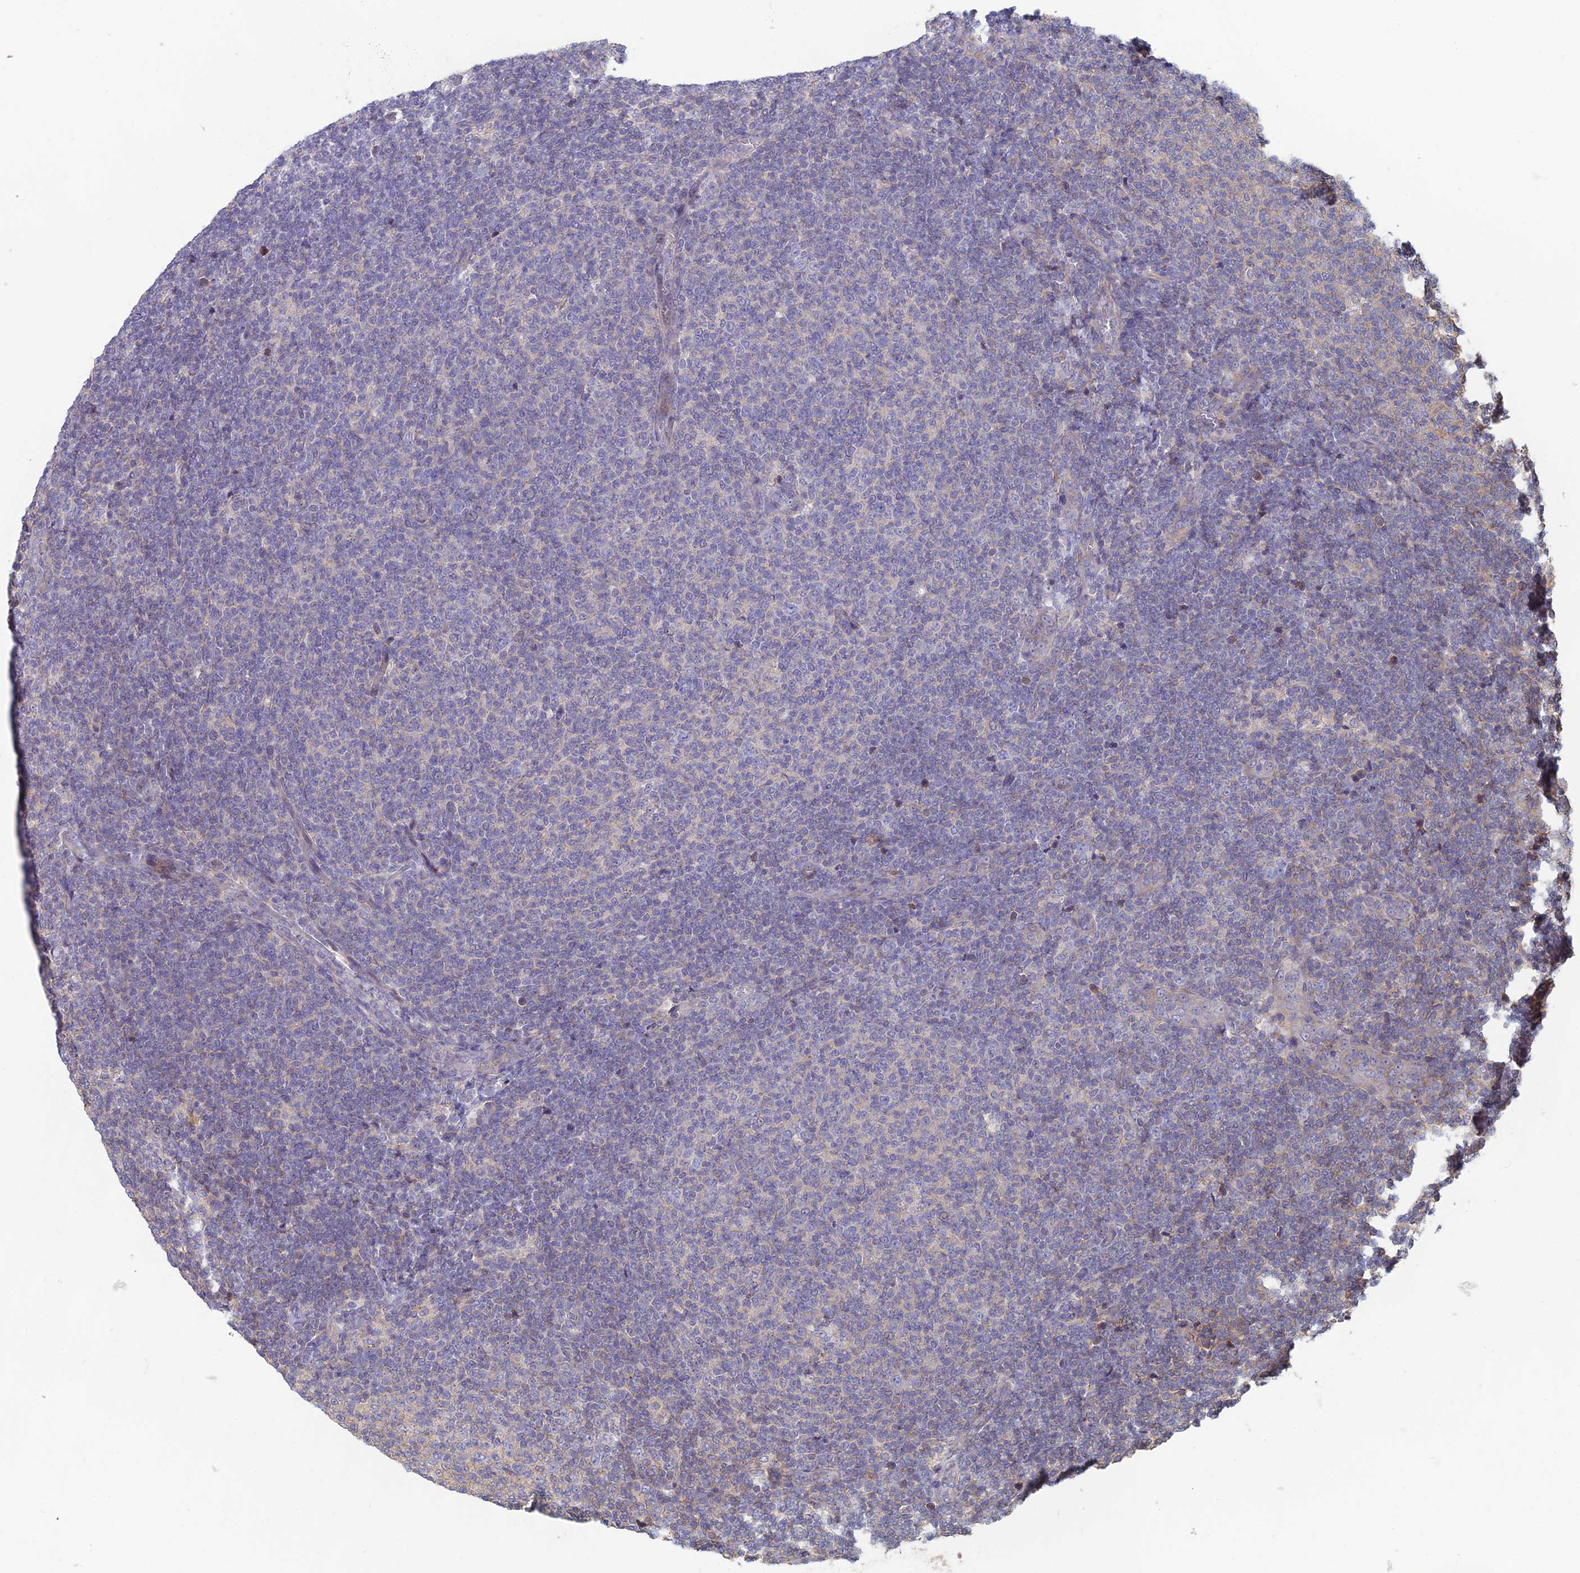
{"staining": {"intensity": "negative", "quantity": "none", "location": "none"}, "tissue": "lymphoma", "cell_type": "Tumor cells", "image_type": "cancer", "snomed": [{"axis": "morphology", "description": "Malignant lymphoma, non-Hodgkin's type, Low grade"}, {"axis": "topography", "description": "Lymph node"}], "caption": "Immunohistochemistry photomicrograph of neoplastic tissue: human low-grade malignant lymphoma, non-Hodgkin's type stained with DAB displays no significant protein staining in tumor cells.", "gene": "C15orf62", "patient": {"sex": "male", "age": 66}}